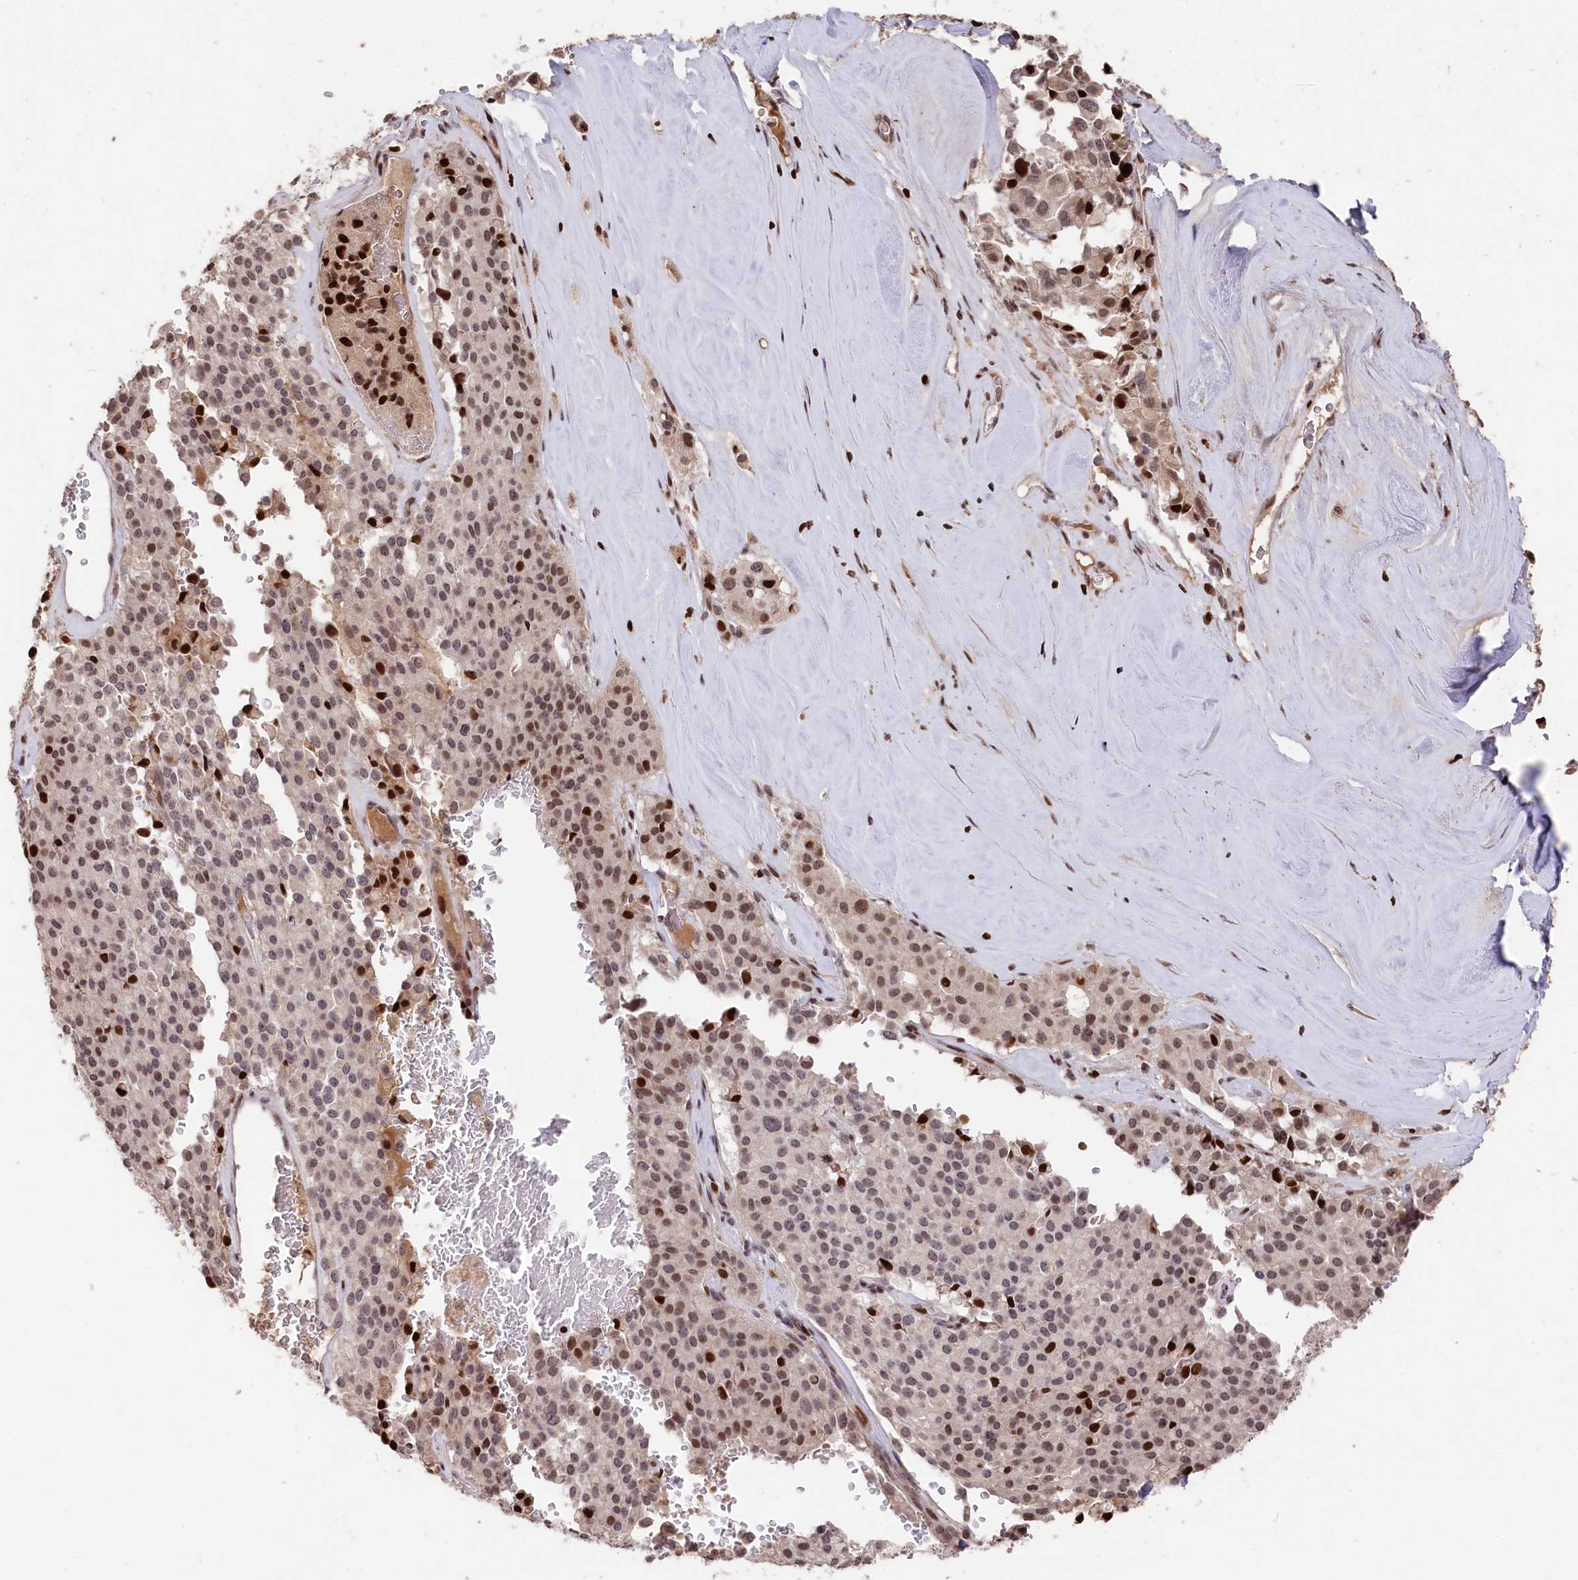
{"staining": {"intensity": "strong", "quantity": "<25%", "location": "nuclear"}, "tissue": "pancreatic cancer", "cell_type": "Tumor cells", "image_type": "cancer", "snomed": [{"axis": "morphology", "description": "Adenocarcinoma, NOS"}, {"axis": "topography", "description": "Pancreas"}], "caption": "Immunohistochemistry micrograph of neoplastic tissue: adenocarcinoma (pancreatic) stained using IHC demonstrates medium levels of strong protein expression localized specifically in the nuclear of tumor cells, appearing as a nuclear brown color.", "gene": "MCF2L2", "patient": {"sex": "male", "age": 65}}